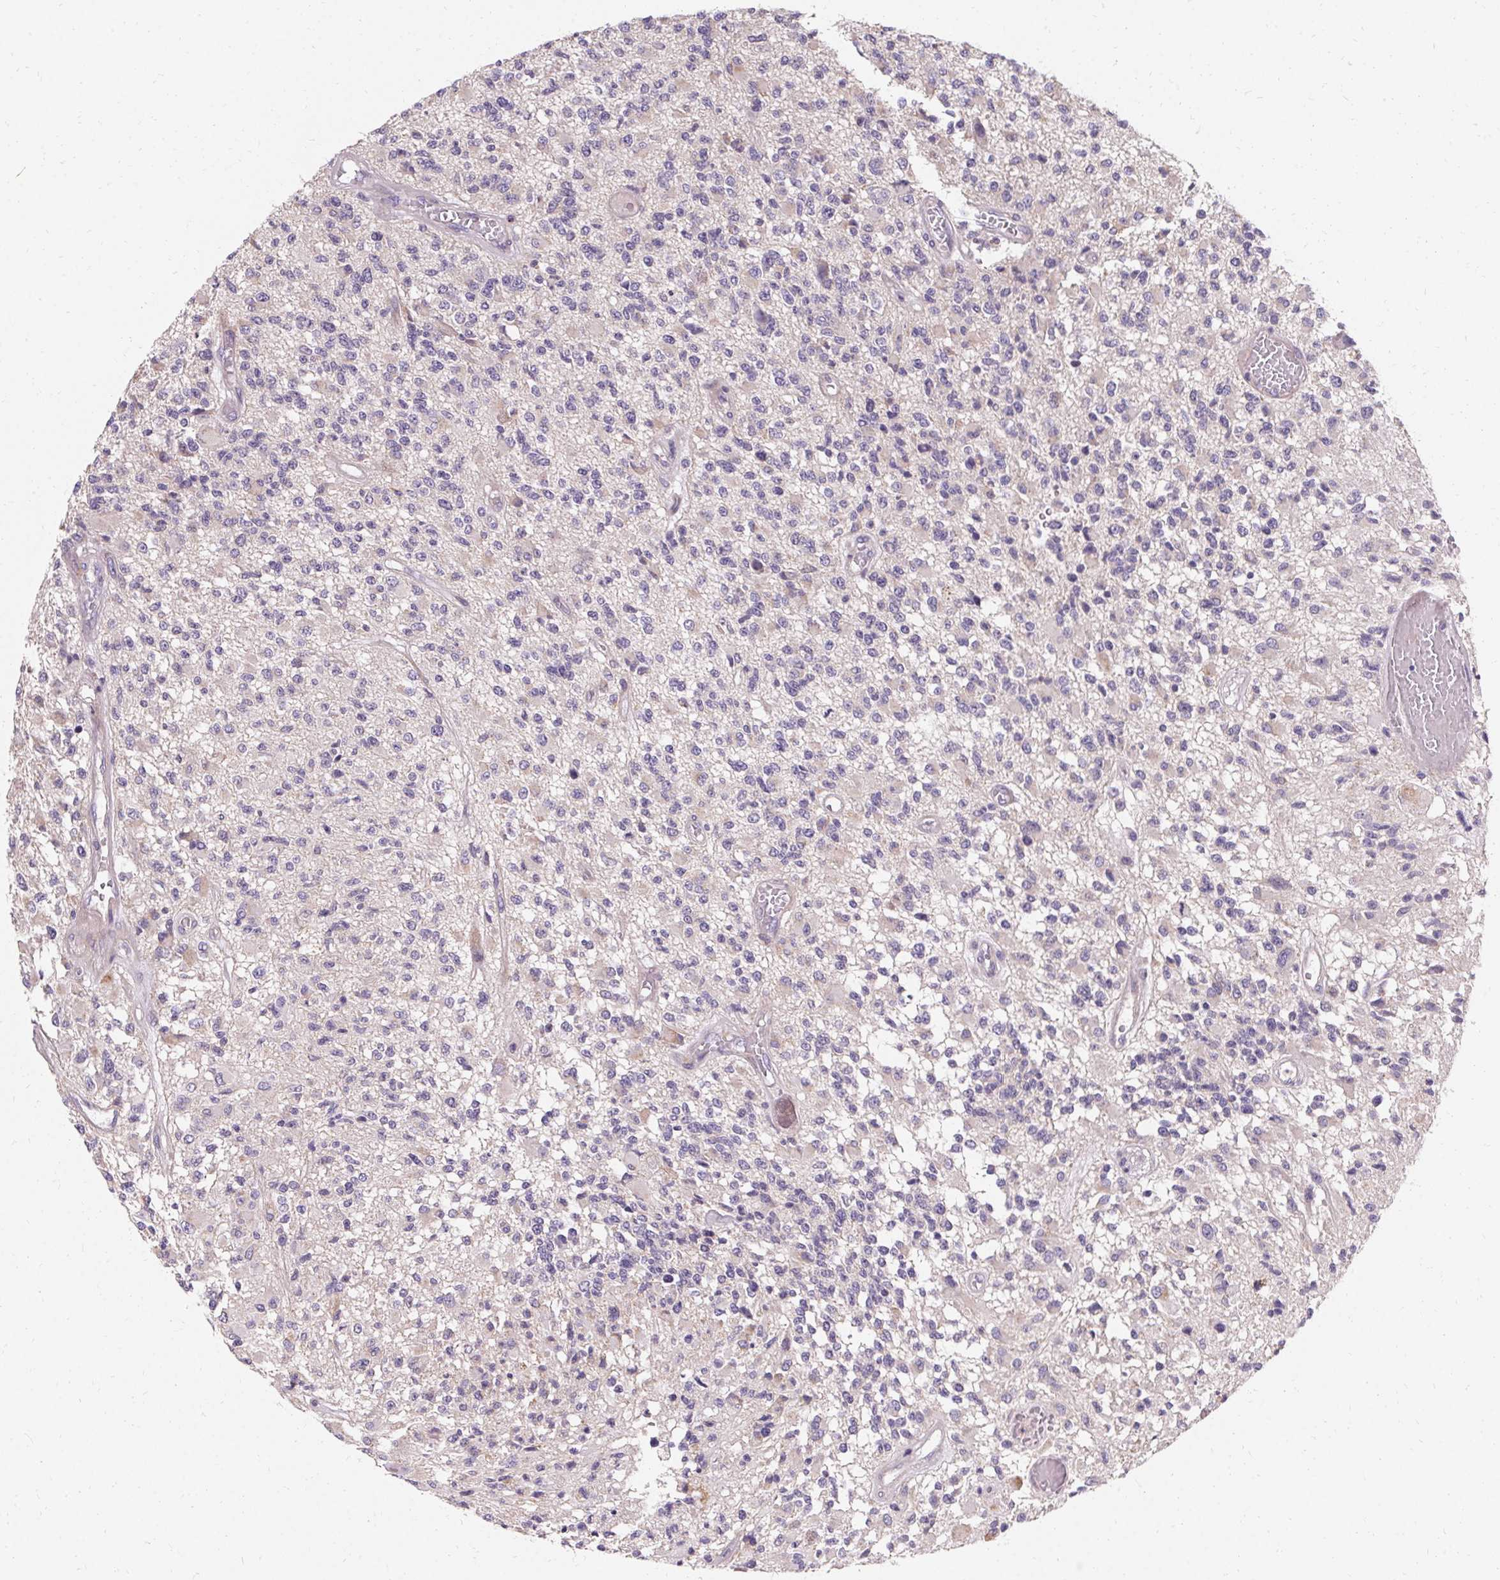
{"staining": {"intensity": "negative", "quantity": "none", "location": "none"}, "tissue": "glioma", "cell_type": "Tumor cells", "image_type": "cancer", "snomed": [{"axis": "morphology", "description": "Glioma, malignant, High grade"}, {"axis": "topography", "description": "Brain"}], "caption": "A histopathology image of human high-grade glioma (malignant) is negative for staining in tumor cells.", "gene": "TRIP13", "patient": {"sex": "female", "age": 63}}